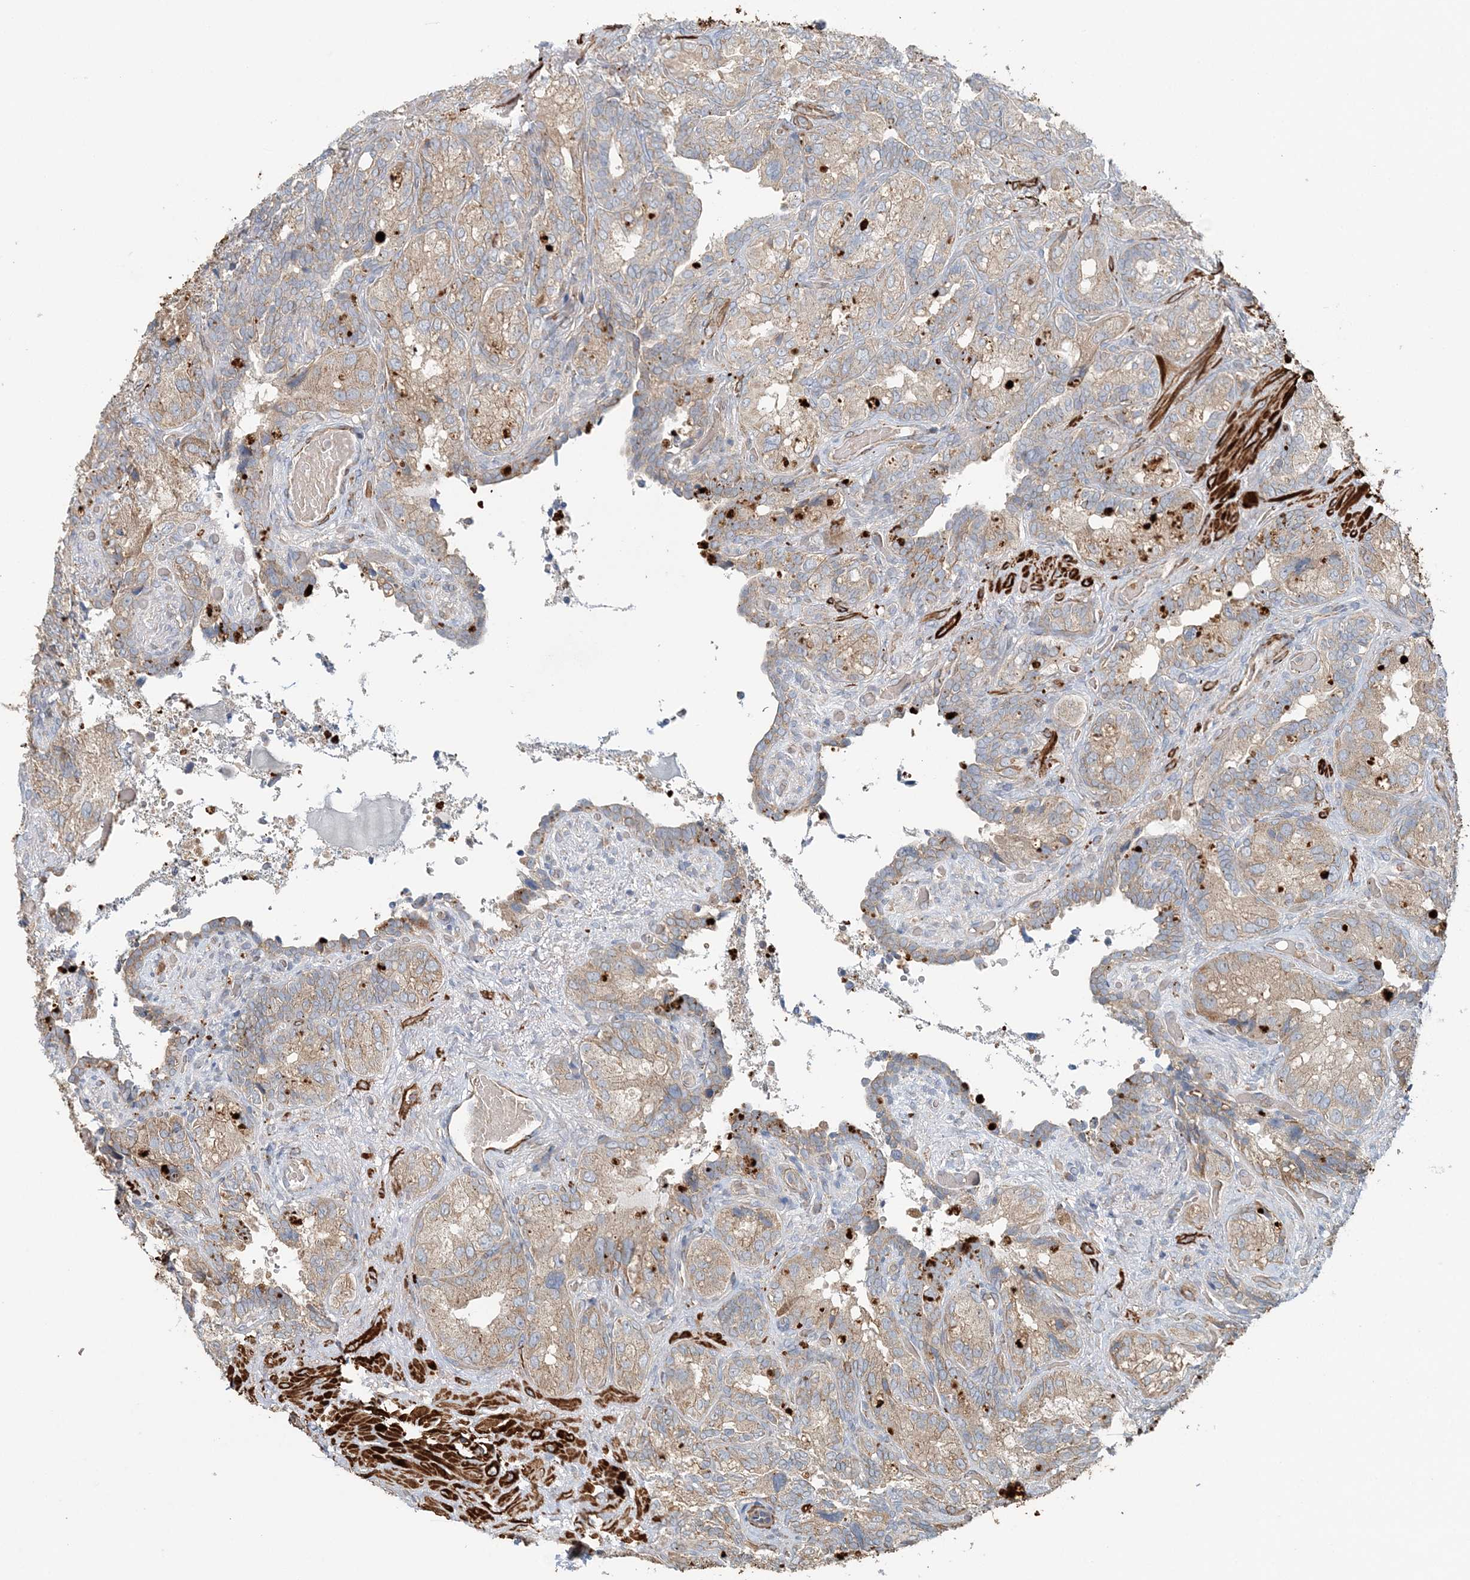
{"staining": {"intensity": "weak", "quantity": ">75%", "location": "cytoplasmic/membranous"}, "tissue": "seminal vesicle", "cell_type": "Glandular cells", "image_type": "normal", "snomed": [{"axis": "morphology", "description": "Normal tissue, NOS"}, {"axis": "topography", "description": "Seminal veicle"}, {"axis": "topography", "description": "Peripheral nerve tissue"}], "caption": "Approximately >75% of glandular cells in benign human seminal vesicle exhibit weak cytoplasmic/membranous protein positivity as visualized by brown immunohistochemical staining.", "gene": "TTI1", "patient": {"sex": "male", "age": 67}}